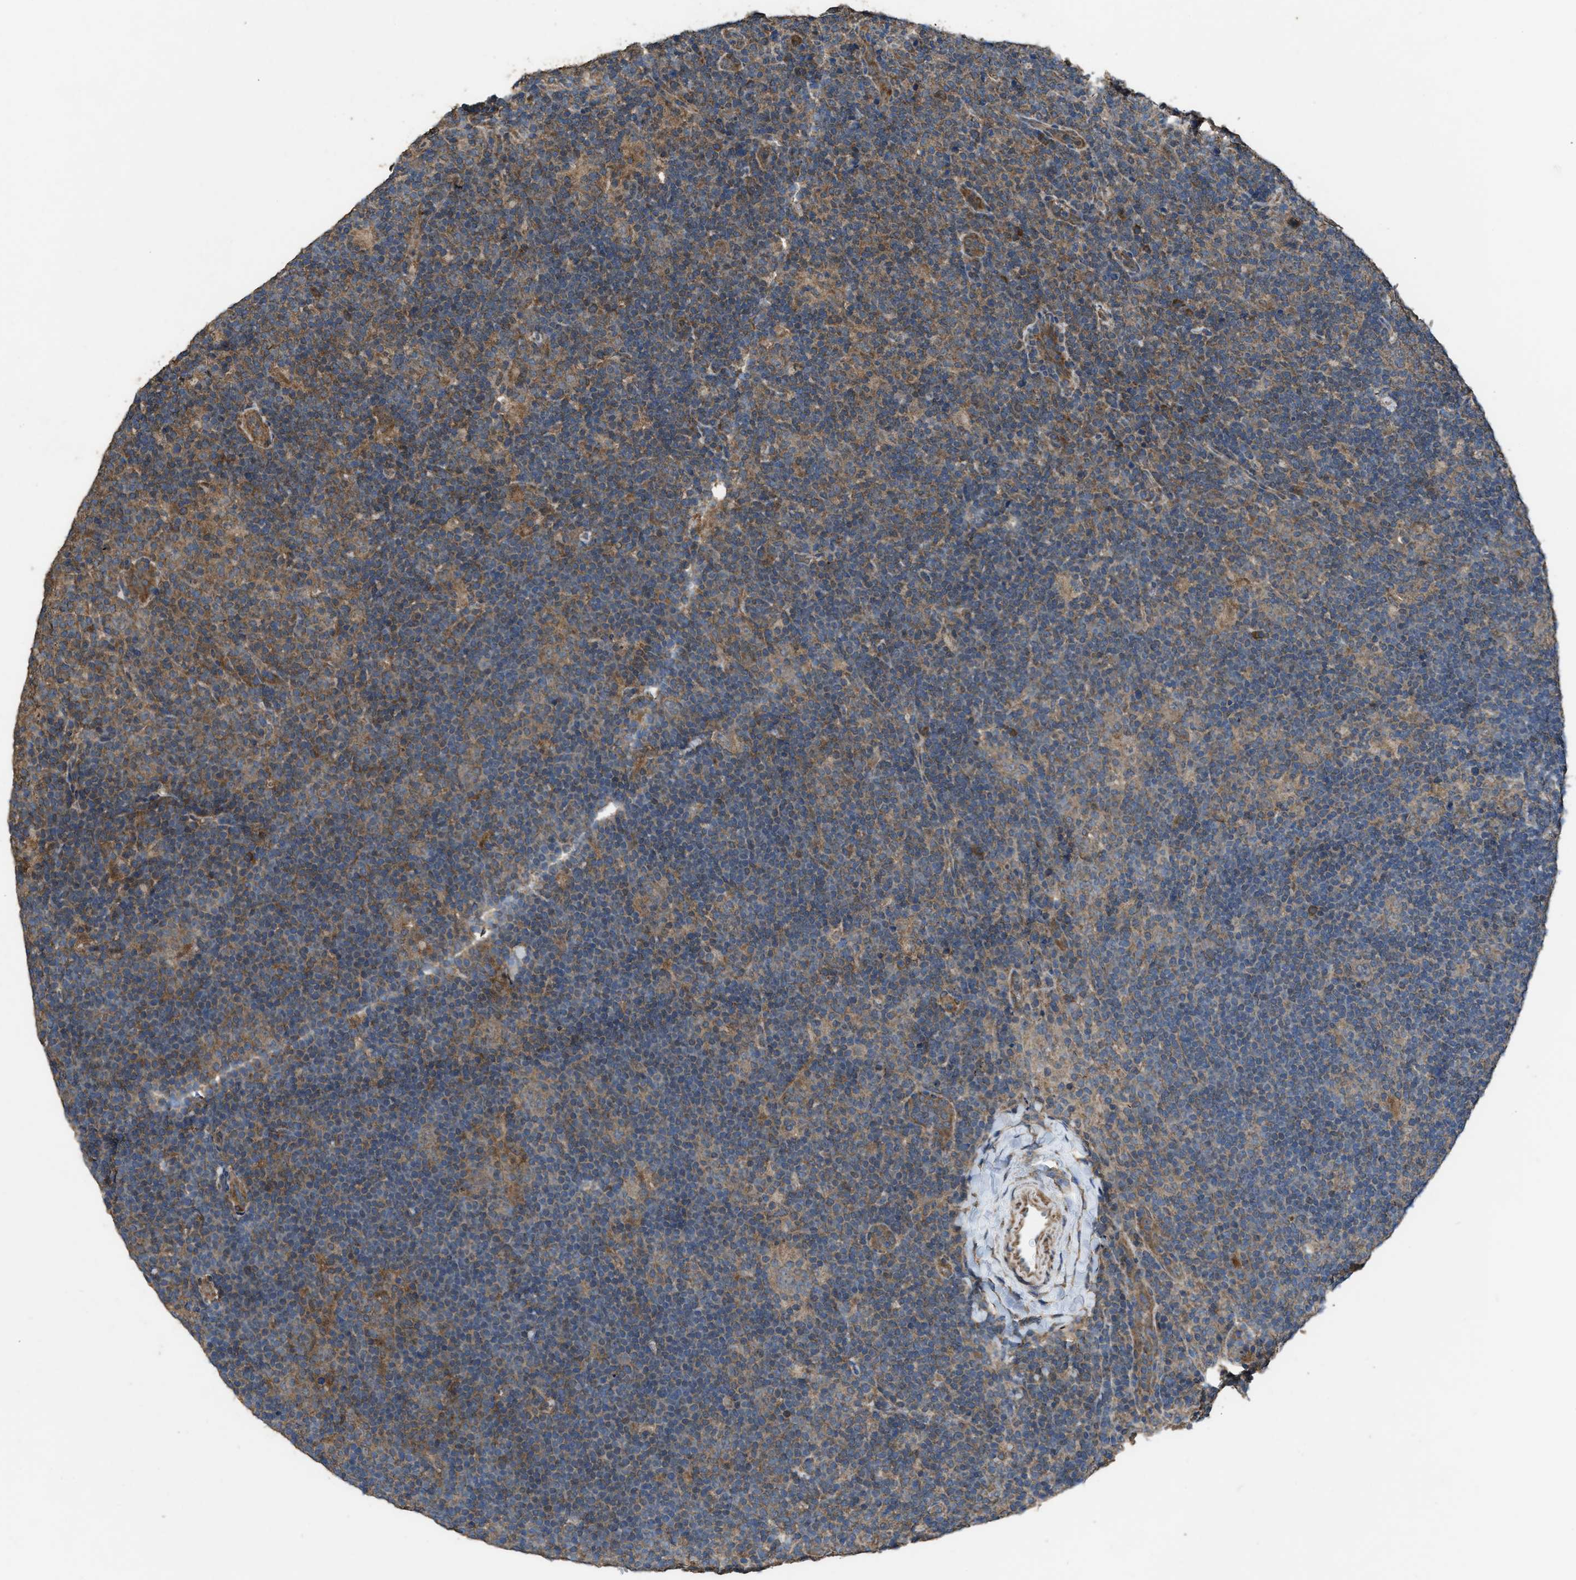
{"staining": {"intensity": "moderate", "quantity": ">75%", "location": "cytoplasmic/membranous"}, "tissue": "lymphoma", "cell_type": "Tumor cells", "image_type": "cancer", "snomed": [{"axis": "morphology", "description": "Hodgkin's disease, NOS"}, {"axis": "topography", "description": "Lymph node"}], "caption": "Immunohistochemical staining of Hodgkin's disease exhibits medium levels of moderate cytoplasmic/membranous protein positivity in about >75% of tumor cells.", "gene": "ARL6", "patient": {"sex": "female", "age": 57}}